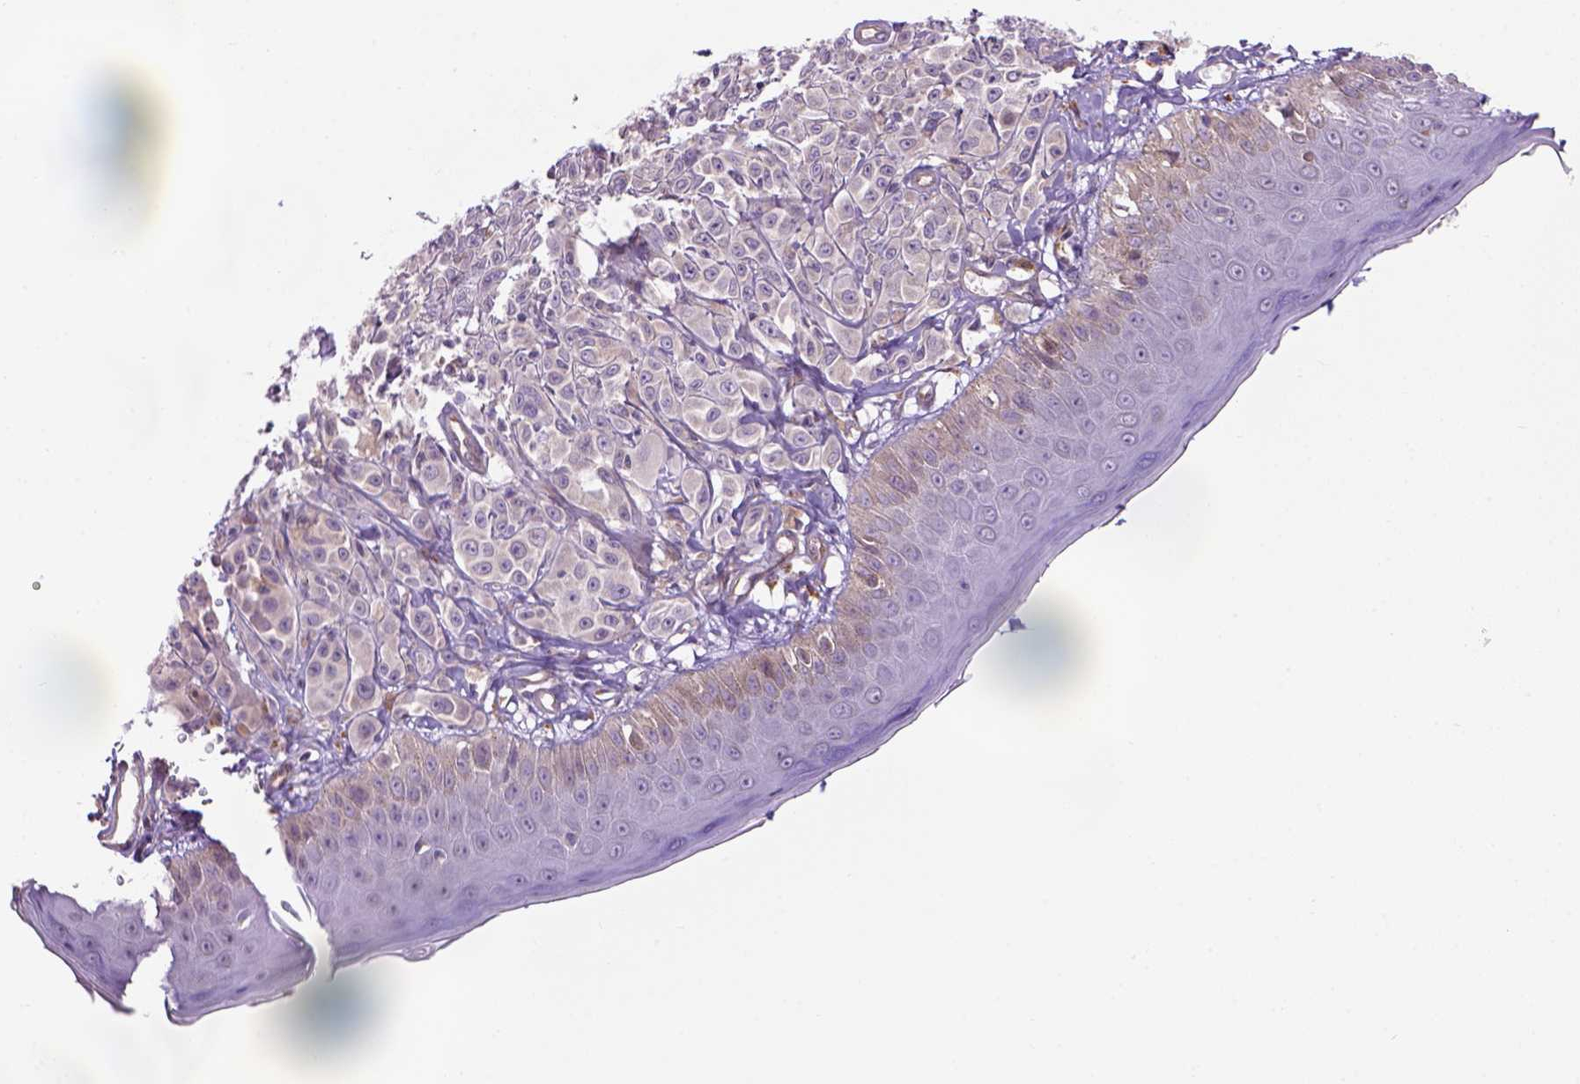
{"staining": {"intensity": "negative", "quantity": "none", "location": "none"}, "tissue": "melanoma", "cell_type": "Tumor cells", "image_type": "cancer", "snomed": [{"axis": "morphology", "description": "Malignant melanoma, NOS"}, {"axis": "topography", "description": "Skin"}], "caption": "Tumor cells are negative for brown protein staining in melanoma. The staining is performed using DAB (3,3'-diaminobenzidine) brown chromogen with nuclei counter-stained in using hematoxylin.", "gene": "CASKIN2", "patient": {"sex": "male", "age": 67}}